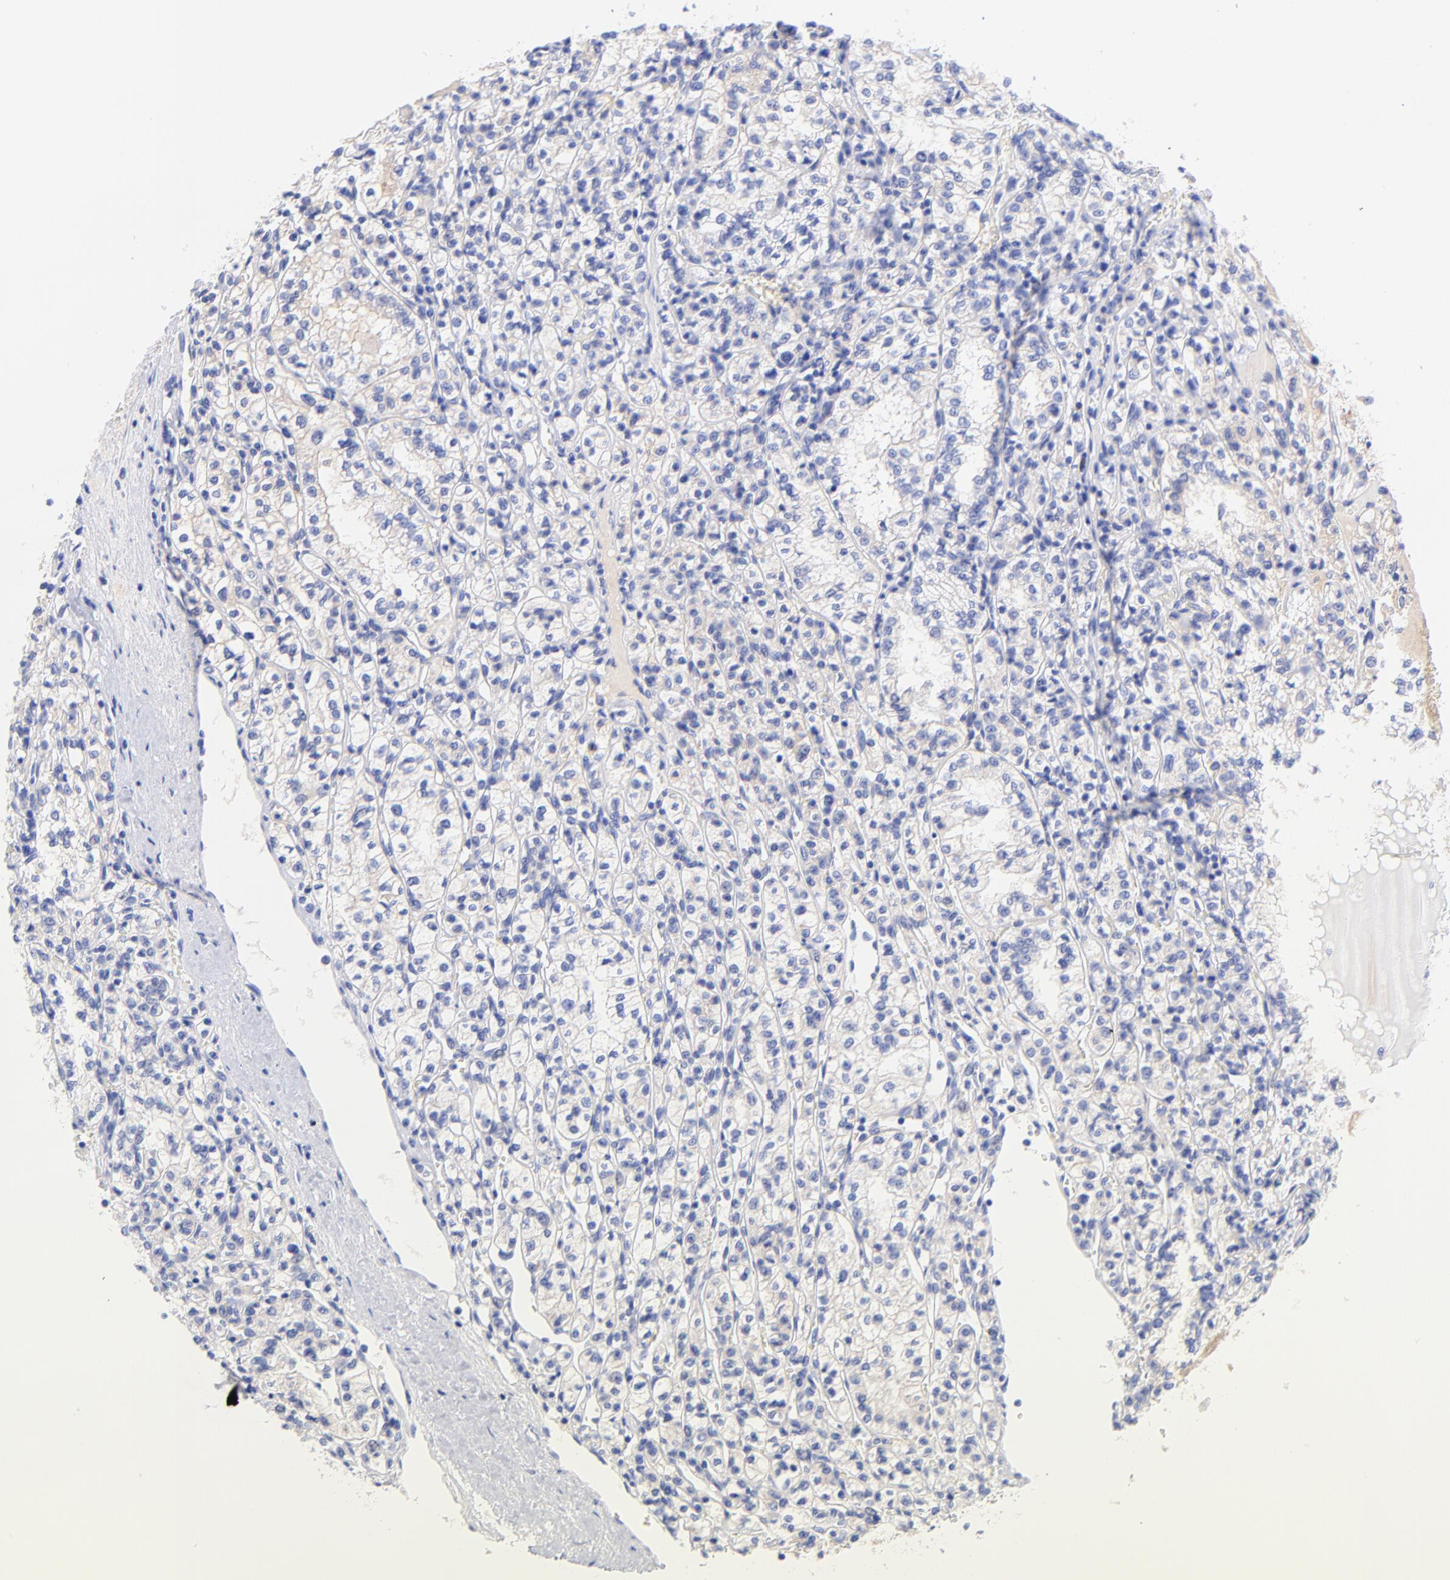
{"staining": {"intensity": "negative", "quantity": "none", "location": "none"}, "tissue": "renal cancer", "cell_type": "Tumor cells", "image_type": "cancer", "snomed": [{"axis": "morphology", "description": "Adenocarcinoma, NOS"}, {"axis": "topography", "description": "Kidney"}], "caption": "Adenocarcinoma (renal) stained for a protein using immunohistochemistry (IHC) displays no staining tumor cells.", "gene": "GPHN", "patient": {"sex": "male", "age": 61}}